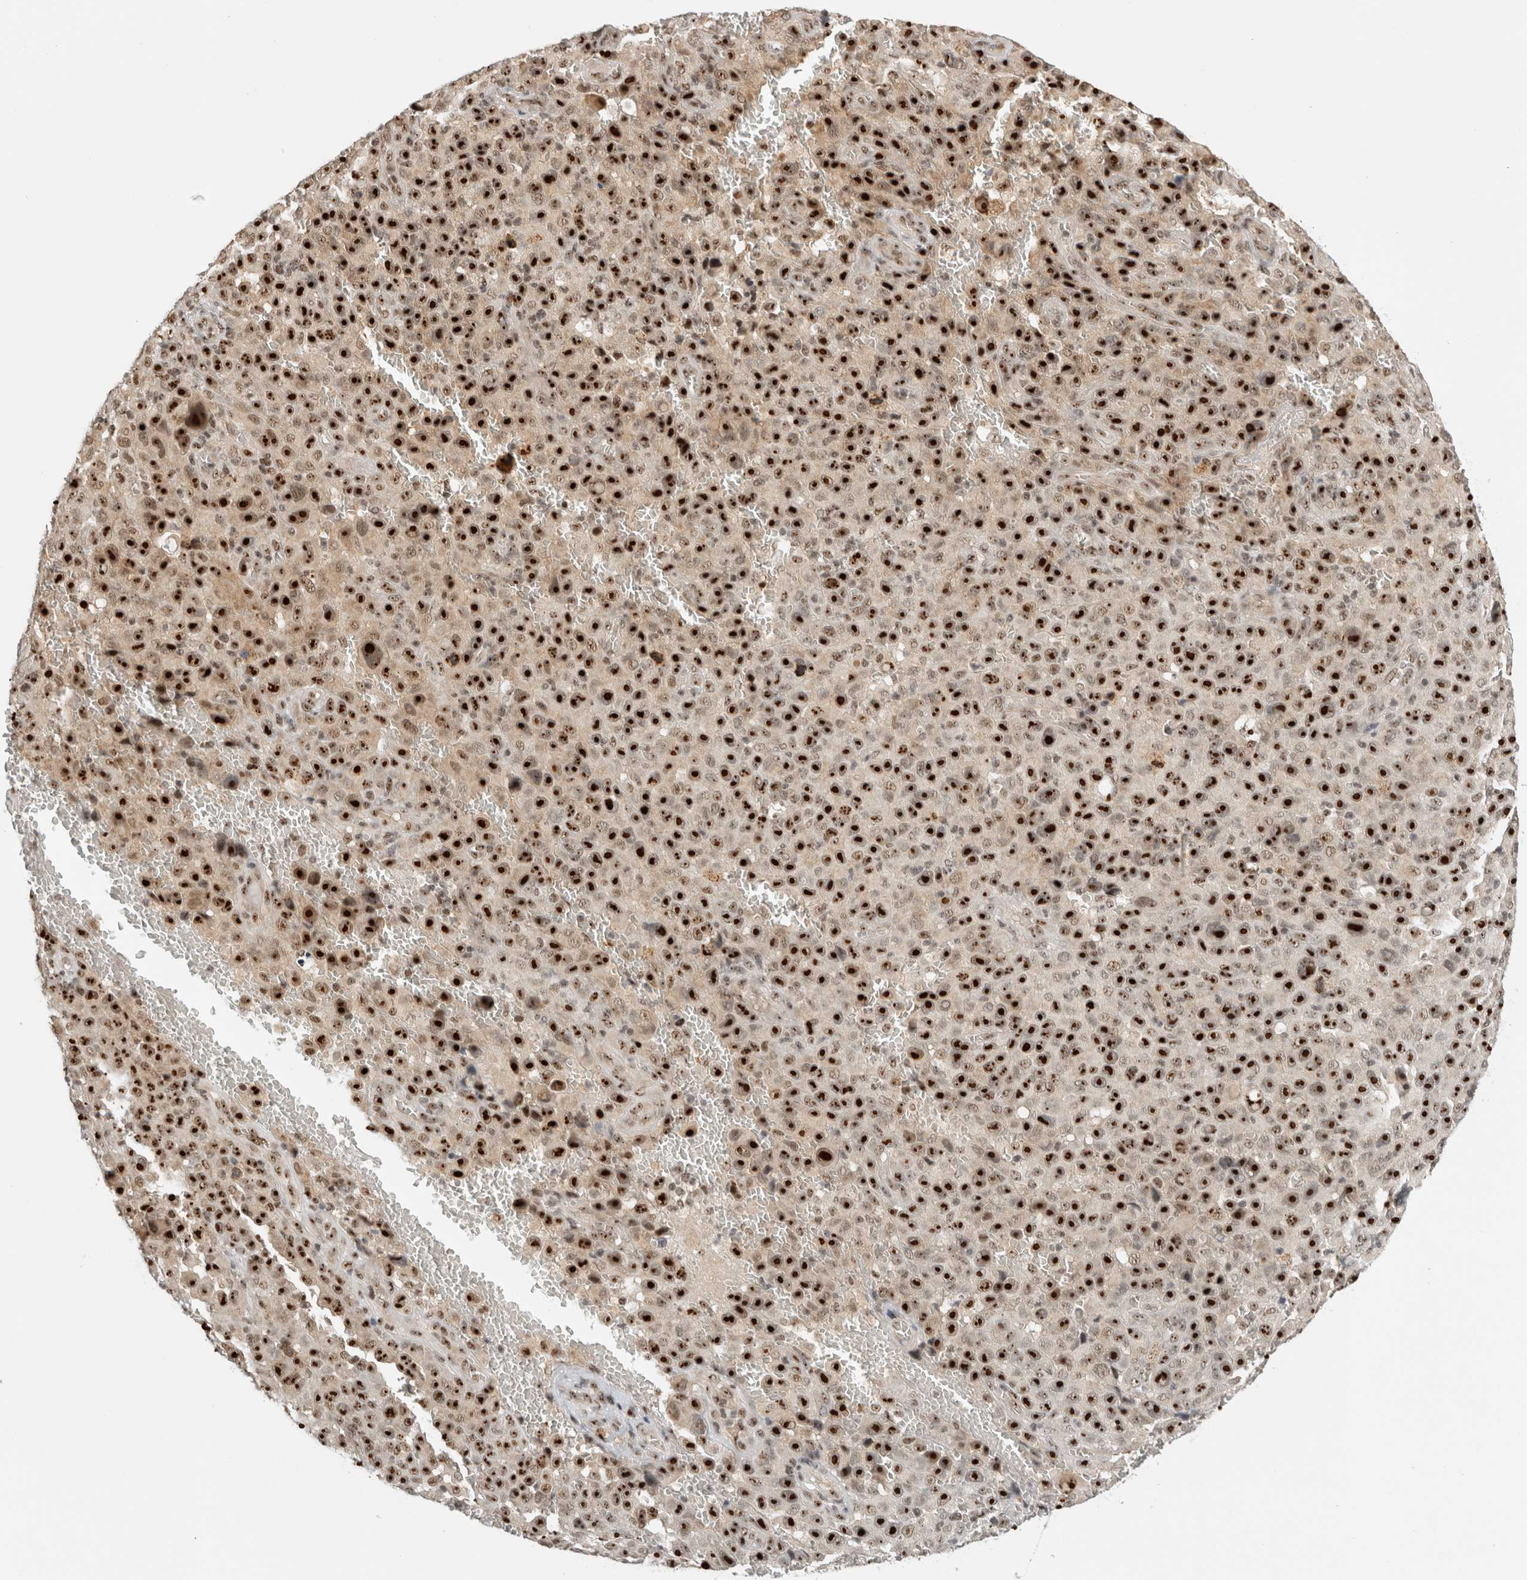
{"staining": {"intensity": "strong", "quantity": ">75%", "location": "nuclear"}, "tissue": "melanoma", "cell_type": "Tumor cells", "image_type": "cancer", "snomed": [{"axis": "morphology", "description": "Malignant melanoma, NOS"}, {"axis": "topography", "description": "Skin"}], "caption": "Protein expression analysis of human melanoma reveals strong nuclear expression in approximately >75% of tumor cells.", "gene": "EBNA1BP2", "patient": {"sex": "female", "age": 82}}